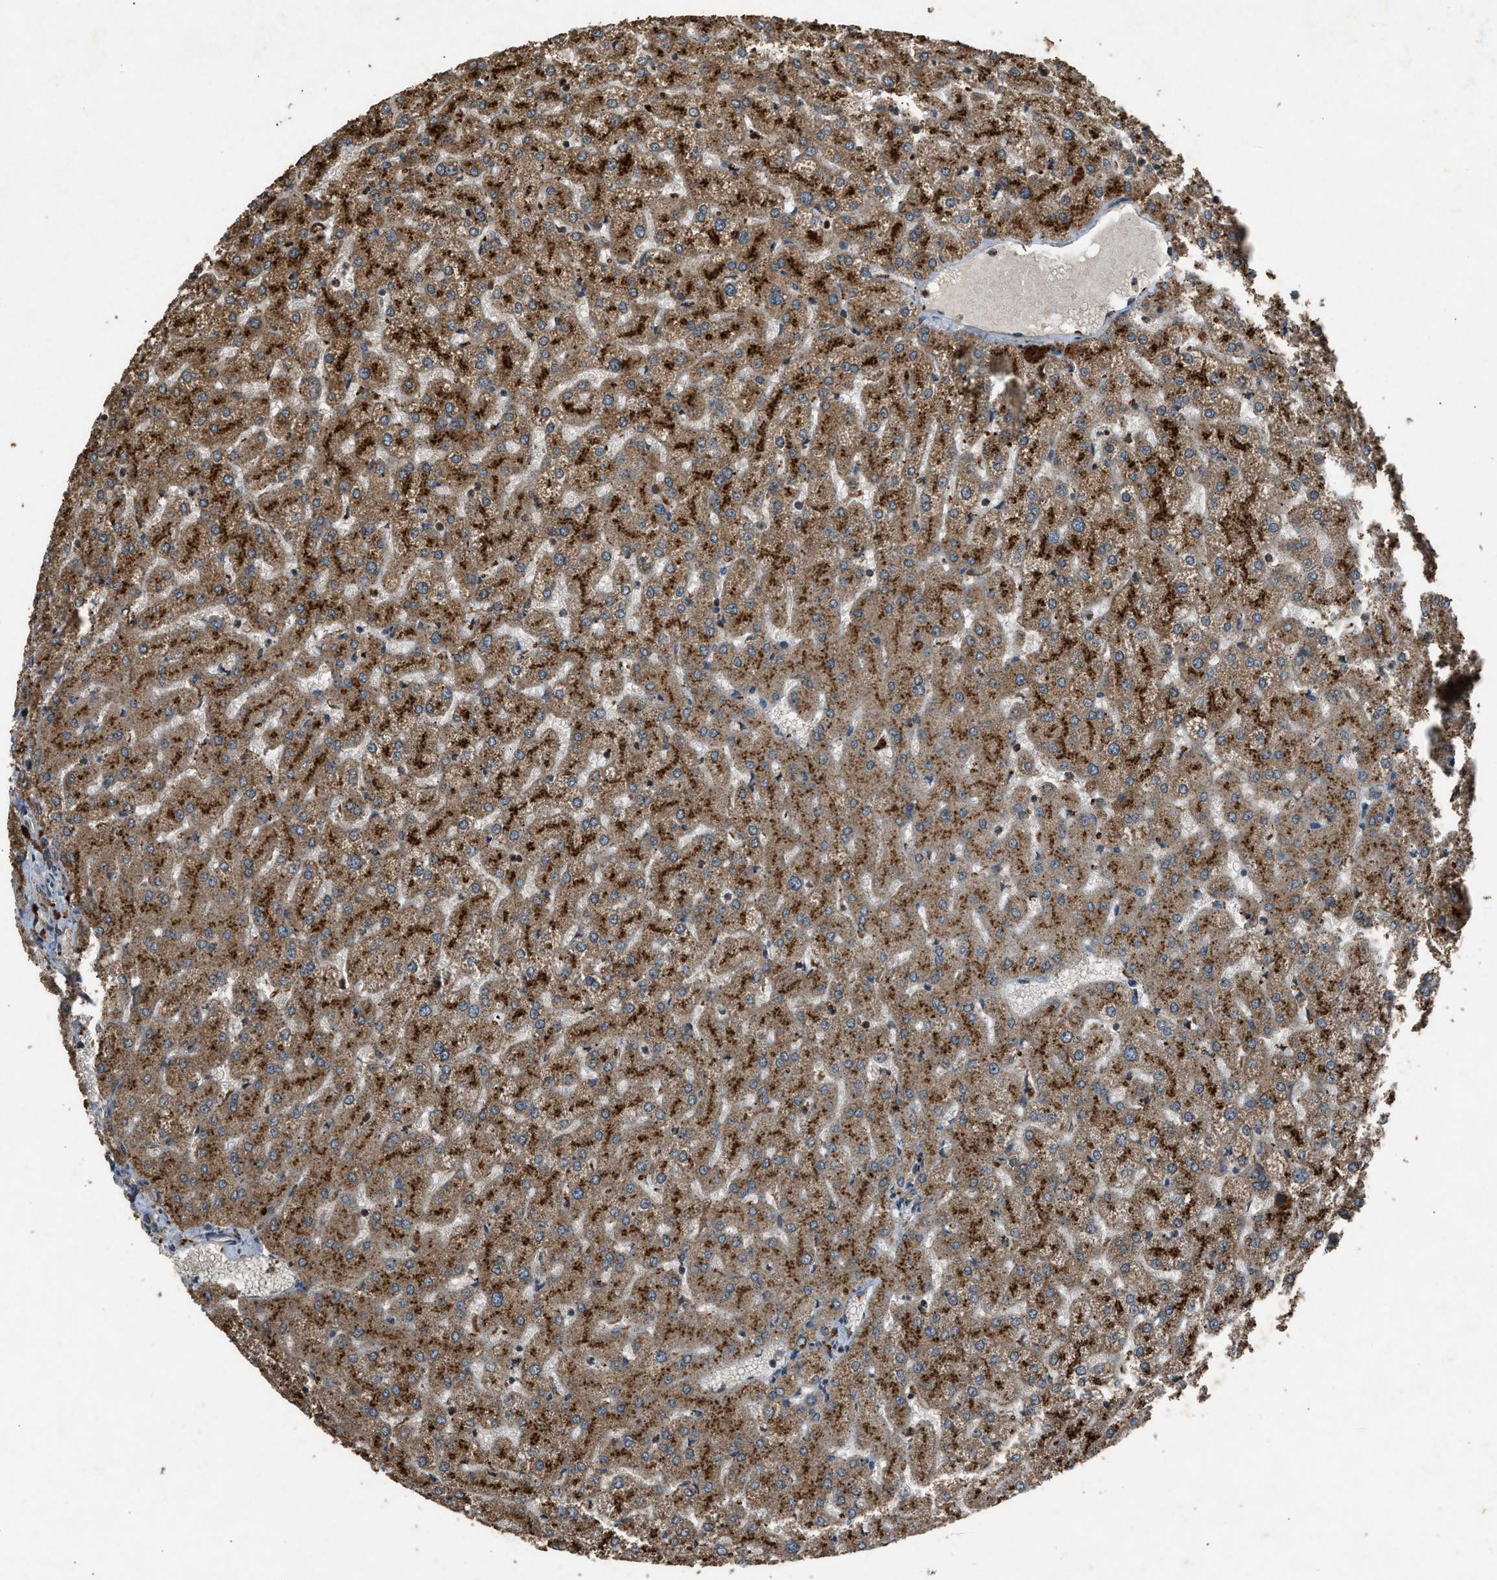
{"staining": {"intensity": "moderate", "quantity": ">75%", "location": "cytoplasmic/membranous"}, "tissue": "liver", "cell_type": "Cholangiocytes", "image_type": "normal", "snomed": [{"axis": "morphology", "description": "Normal tissue, NOS"}, {"axis": "topography", "description": "Liver"}], "caption": "This histopathology image demonstrates benign liver stained with IHC to label a protein in brown. The cytoplasmic/membranous of cholangiocytes show moderate positivity for the protein. Nuclei are counter-stained blue.", "gene": "PSMD1", "patient": {"sex": "female", "age": 32}}